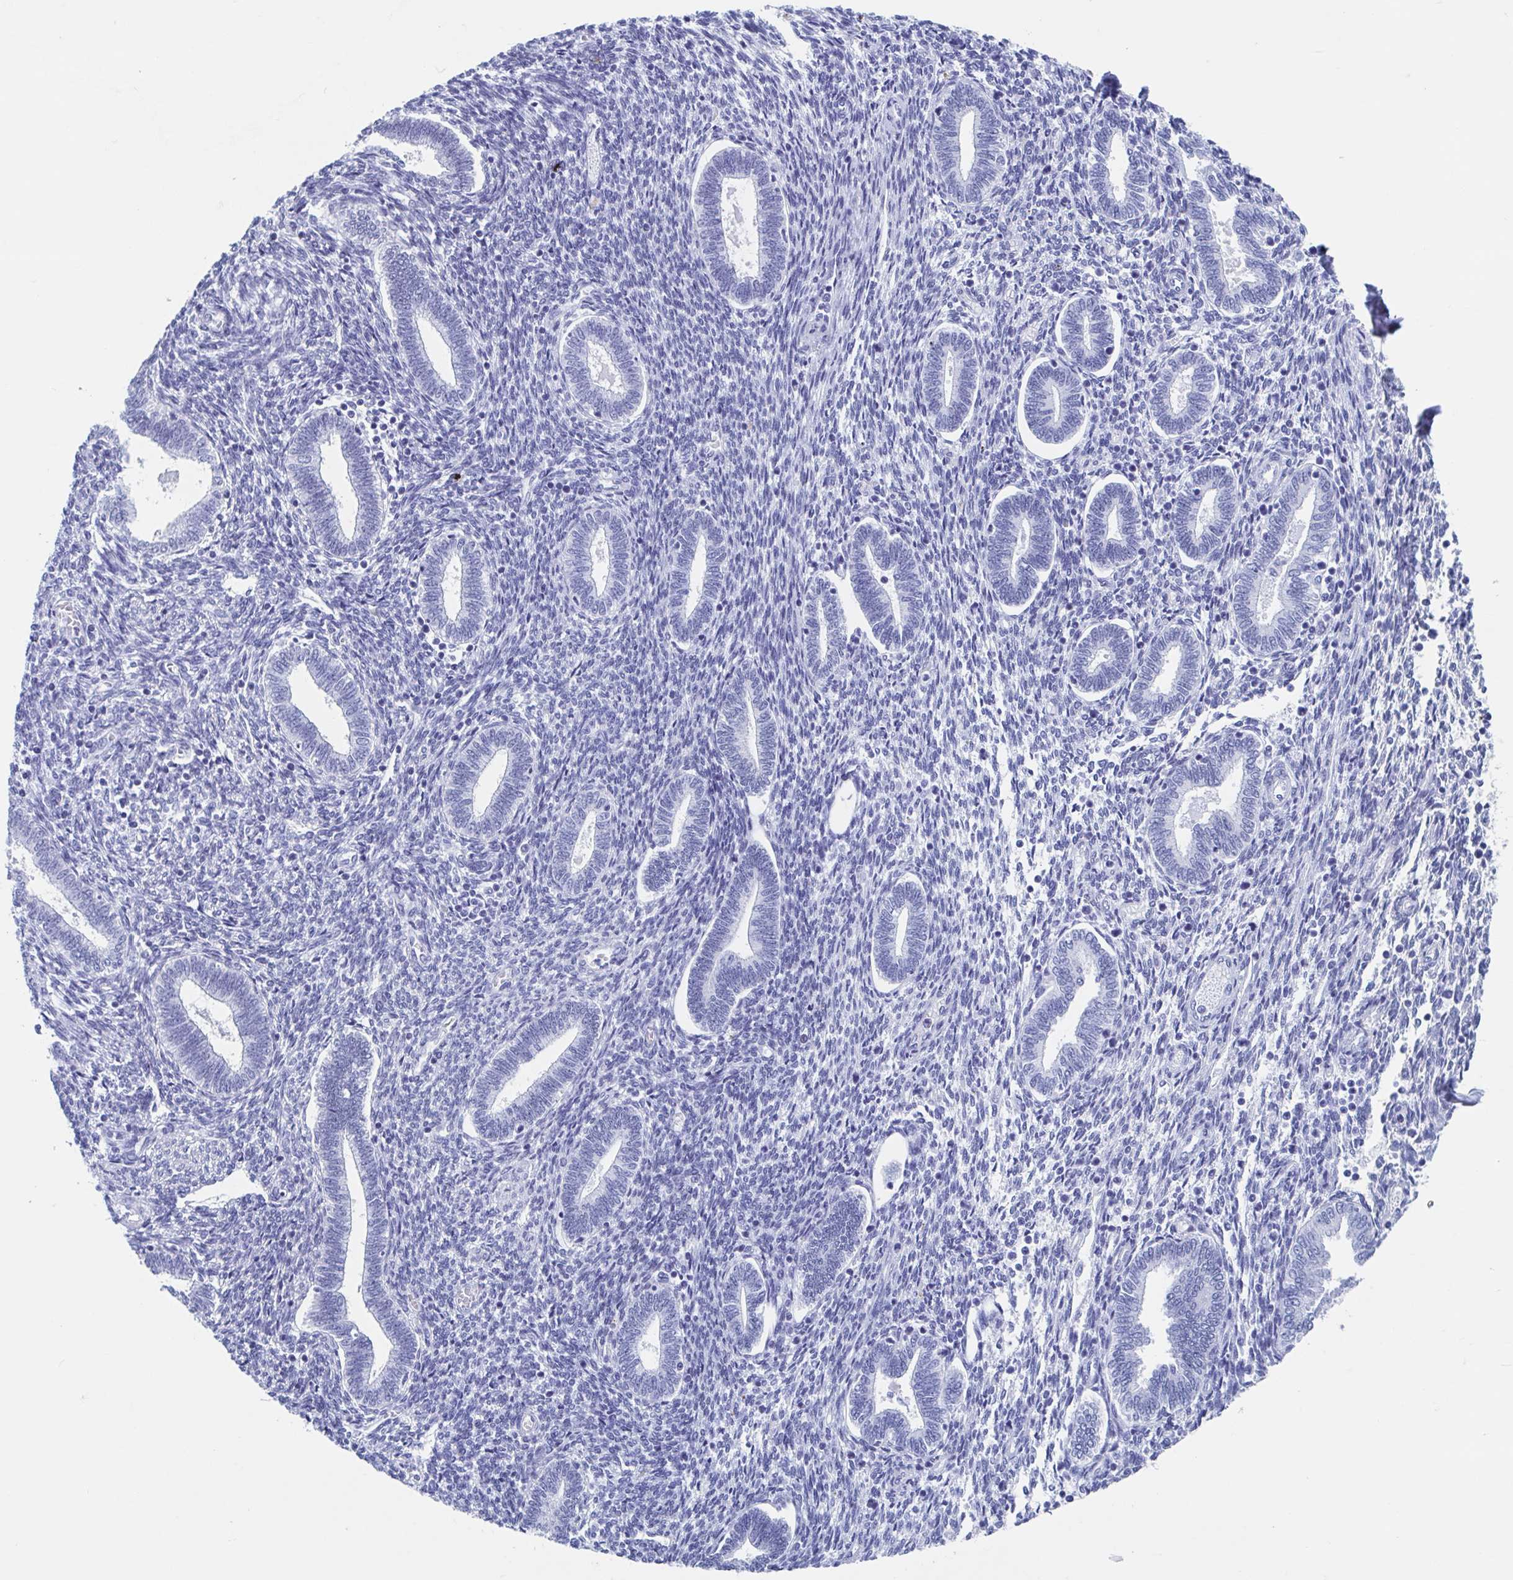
{"staining": {"intensity": "negative", "quantity": "none", "location": "none"}, "tissue": "endometrium", "cell_type": "Cells in endometrial stroma", "image_type": "normal", "snomed": [{"axis": "morphology", "description": "Normal tissue, NOS"}, {"axis": "topography", "description": "Endometrium"}], "caption": "The micrograph displays no significant positivity in cells in endometrial stroma of endometrium. Brightfield microscopy of IHC stained with DAB (brown) and hematoxylin (blue), captured at high magnification.", "gene": "HDGFL1", "patient": {"sex": "female", "age": 42}}